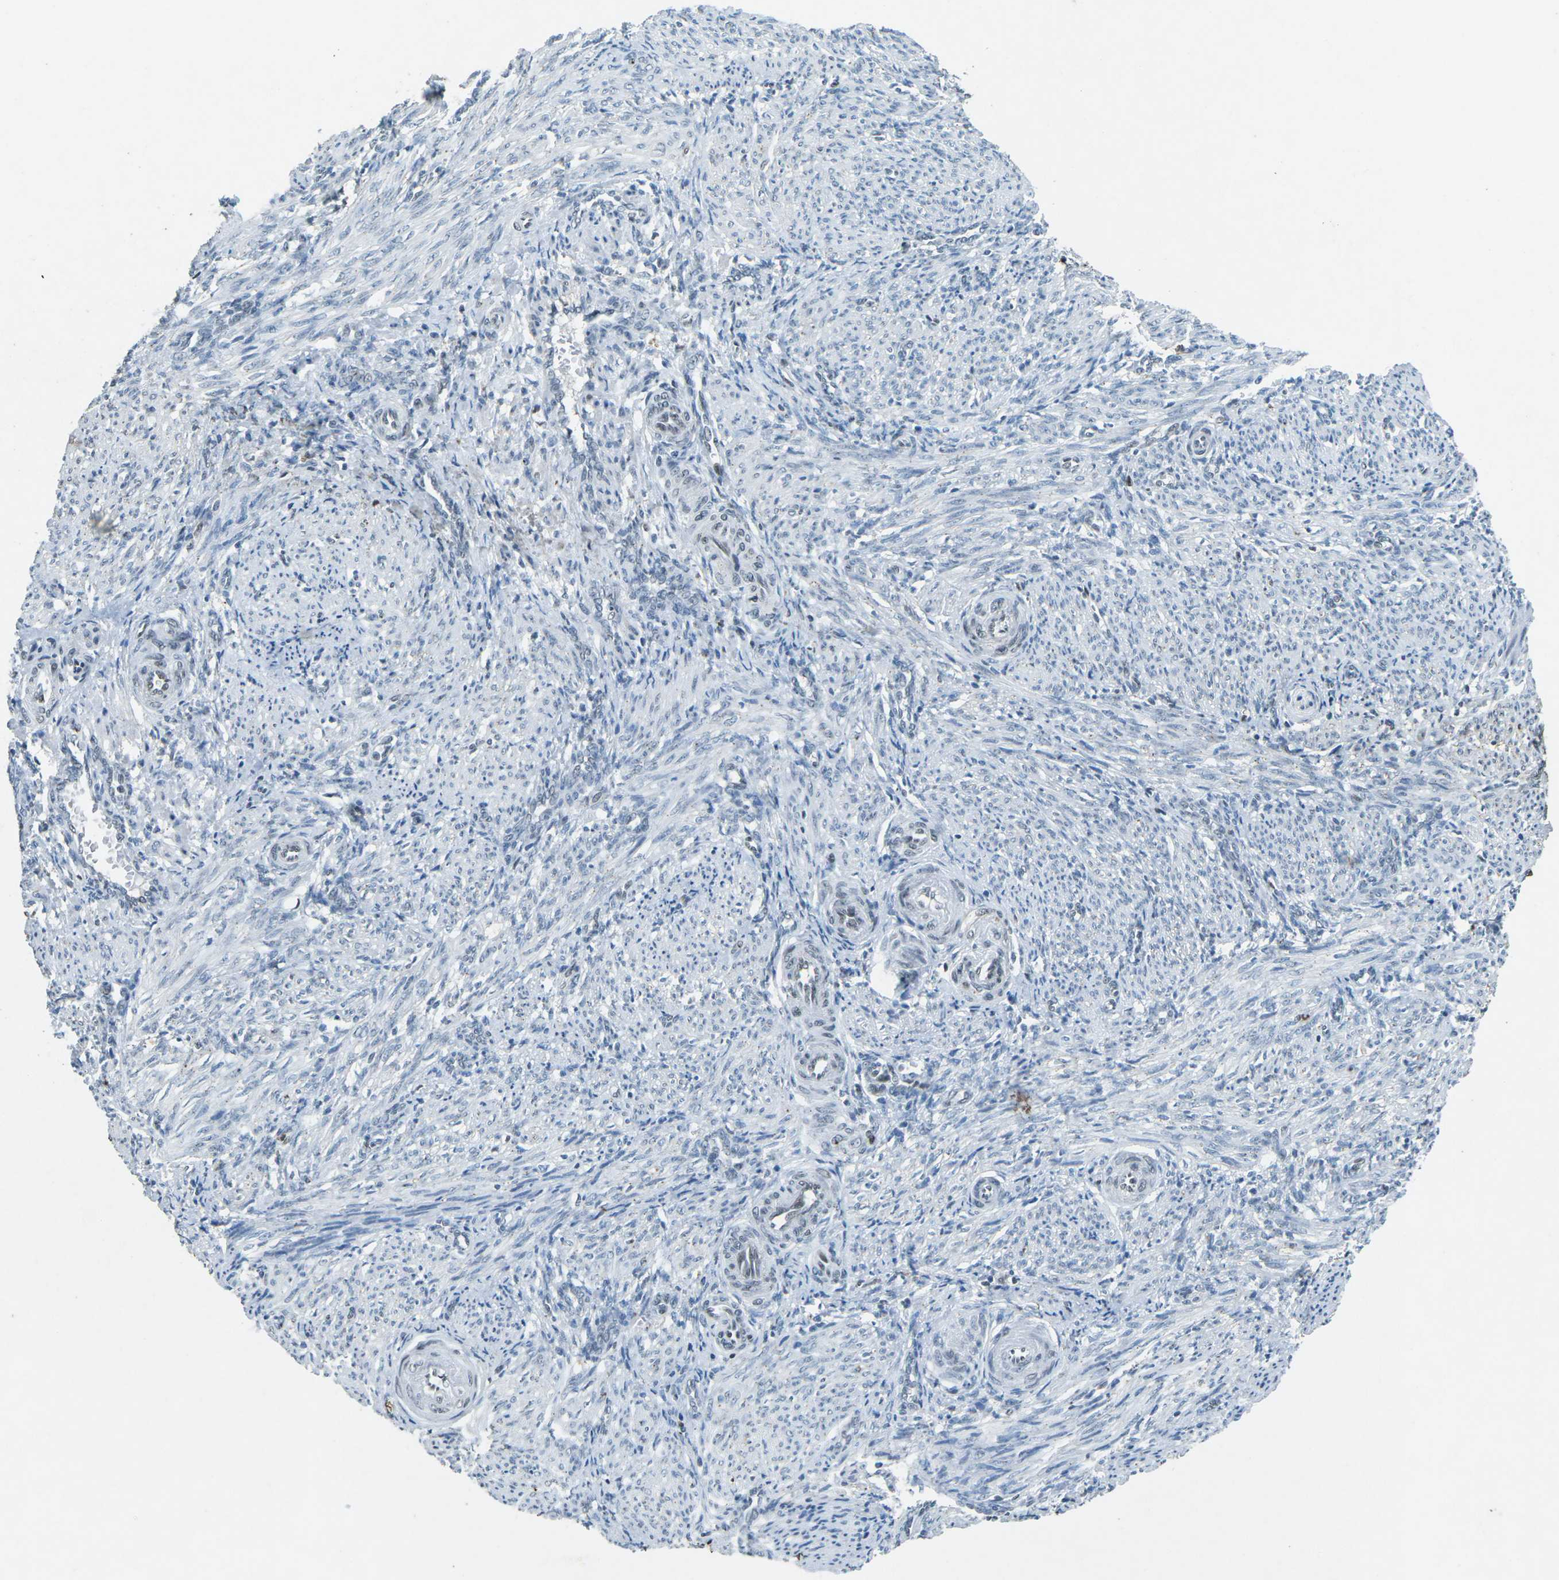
{"staining": {"intensity": "negative", "quantity": "none", "location": "none"}, "tissue": "smooth muscle", "cell_type": "Smooth muscle cells", "image_type": "normal", "snomed": [{"axis": "morphology", "description": "Normal tissue, NOS"}, {"axis": "topography", "description": "Endometrium"}], "caption": "This is a histopathology image of immunohistochemistry staining of unremarkable smooth muscle, which shows no expression in smooth muscle cells. Brightfield microscopy of immunohistochemistry (IHC) stained with DAB (3,3'-diaminobenzidine) (brown) and hematoxylin (blue), captured at high magnification.", "gene": "RB1", "patient": {"sex": "female", "age": 33}}